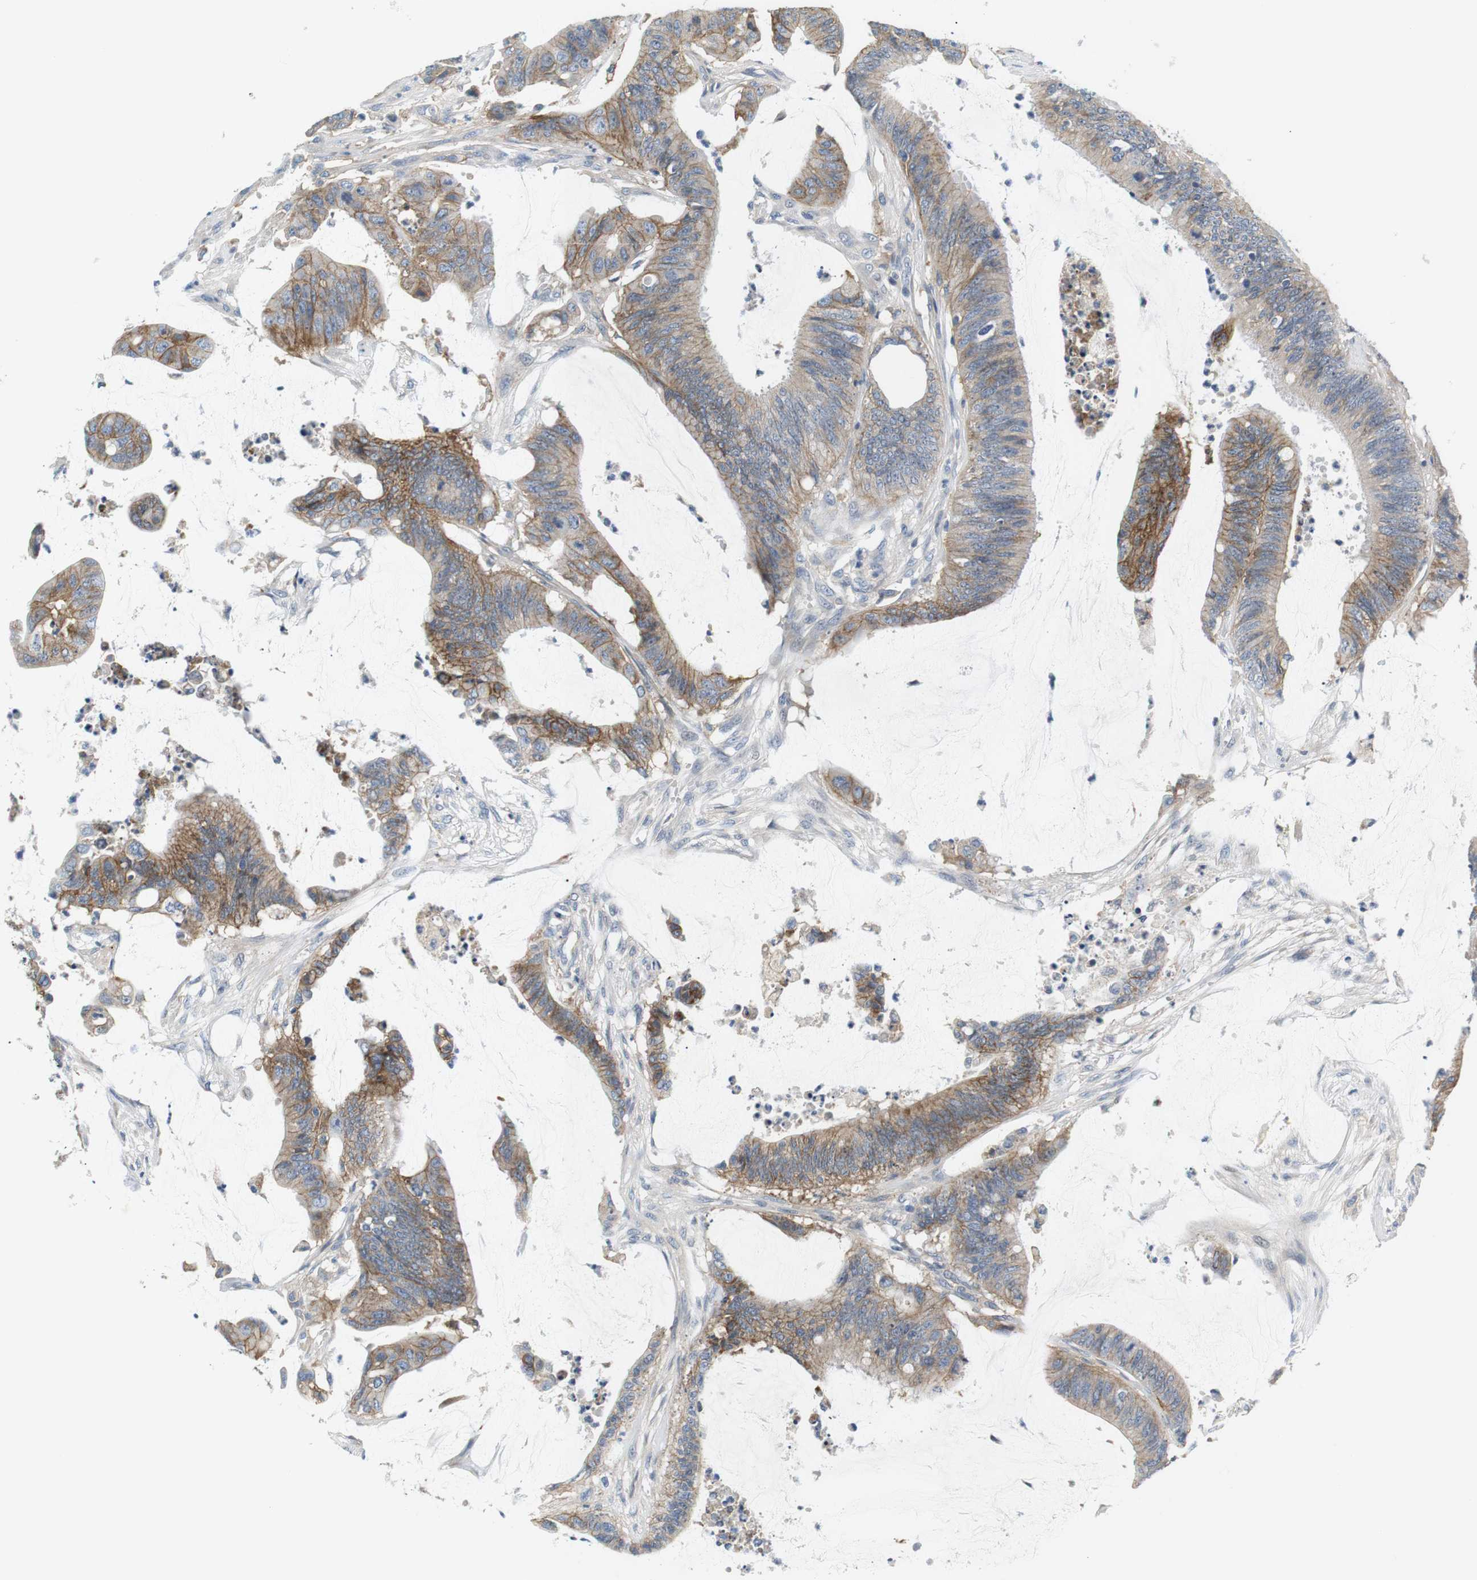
{"staining": {"intensity": "moderate", "quantity": "25%-75%", "location": "cytoplasmic/membranous"}, "tissue": "colorectal cancer", "cell_type": "Tumor cells", "image_type": "cancer", "snomed": [{"axis": "morphology", "description": "Adenocarcinoma, NOS"}, {"axis": "topography", "description": "Rectum"}], "caption": "IHC photomicrograph of neoplastic tissue: colorectal cancer (adenocarcinoma) stained using immunohistochemistry (IHC) demonstrates medium levels of moderate protein expression localized specifically in the cytoplasmic/membranous of tumor cells, appearing as a cytoplasmic/membranous brown color.", "gene": "SLC30A1", "patient": {"sex": "female", "age": 66}}